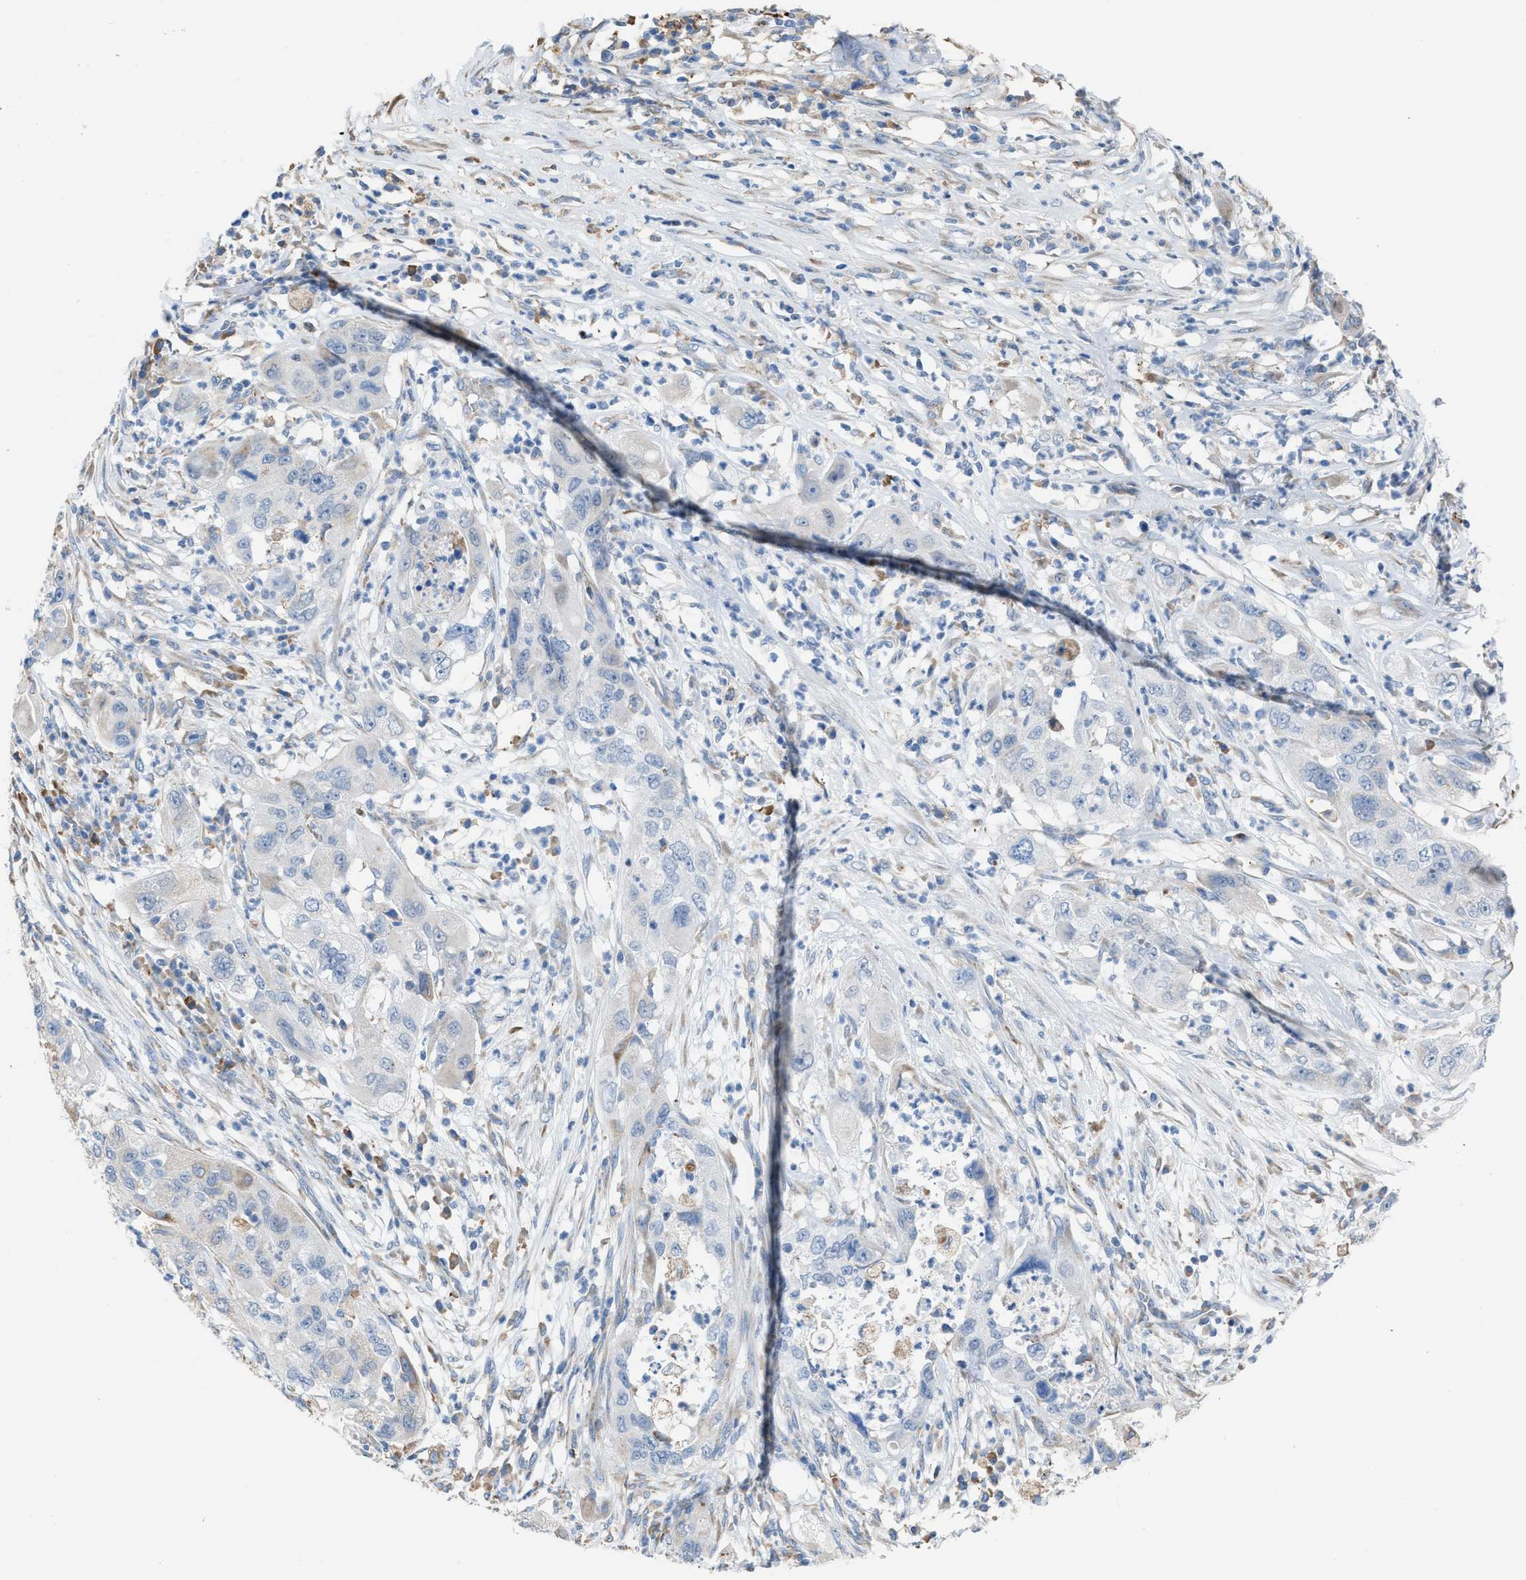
{"staining": {"intensity": "negative", "quantity": "none", "location": "none"}, "tissue": "pancreatic cancer", "cell_type": "Tumor cells", "image_type": "cancer", "snomed": [{"axis": "morphology", "description": "Adenocarcinoma, NOS"}, {"axis": "topography", "description": "Pancreas"}], "caption": "Pancreatic cancer was stained to show a protein in brown. There is no significant expression in tumor cells. (IHC, brightfield microscopy, high magnification).", "gene": "CA3", "patient": {"sex": "female", "age": 78}}